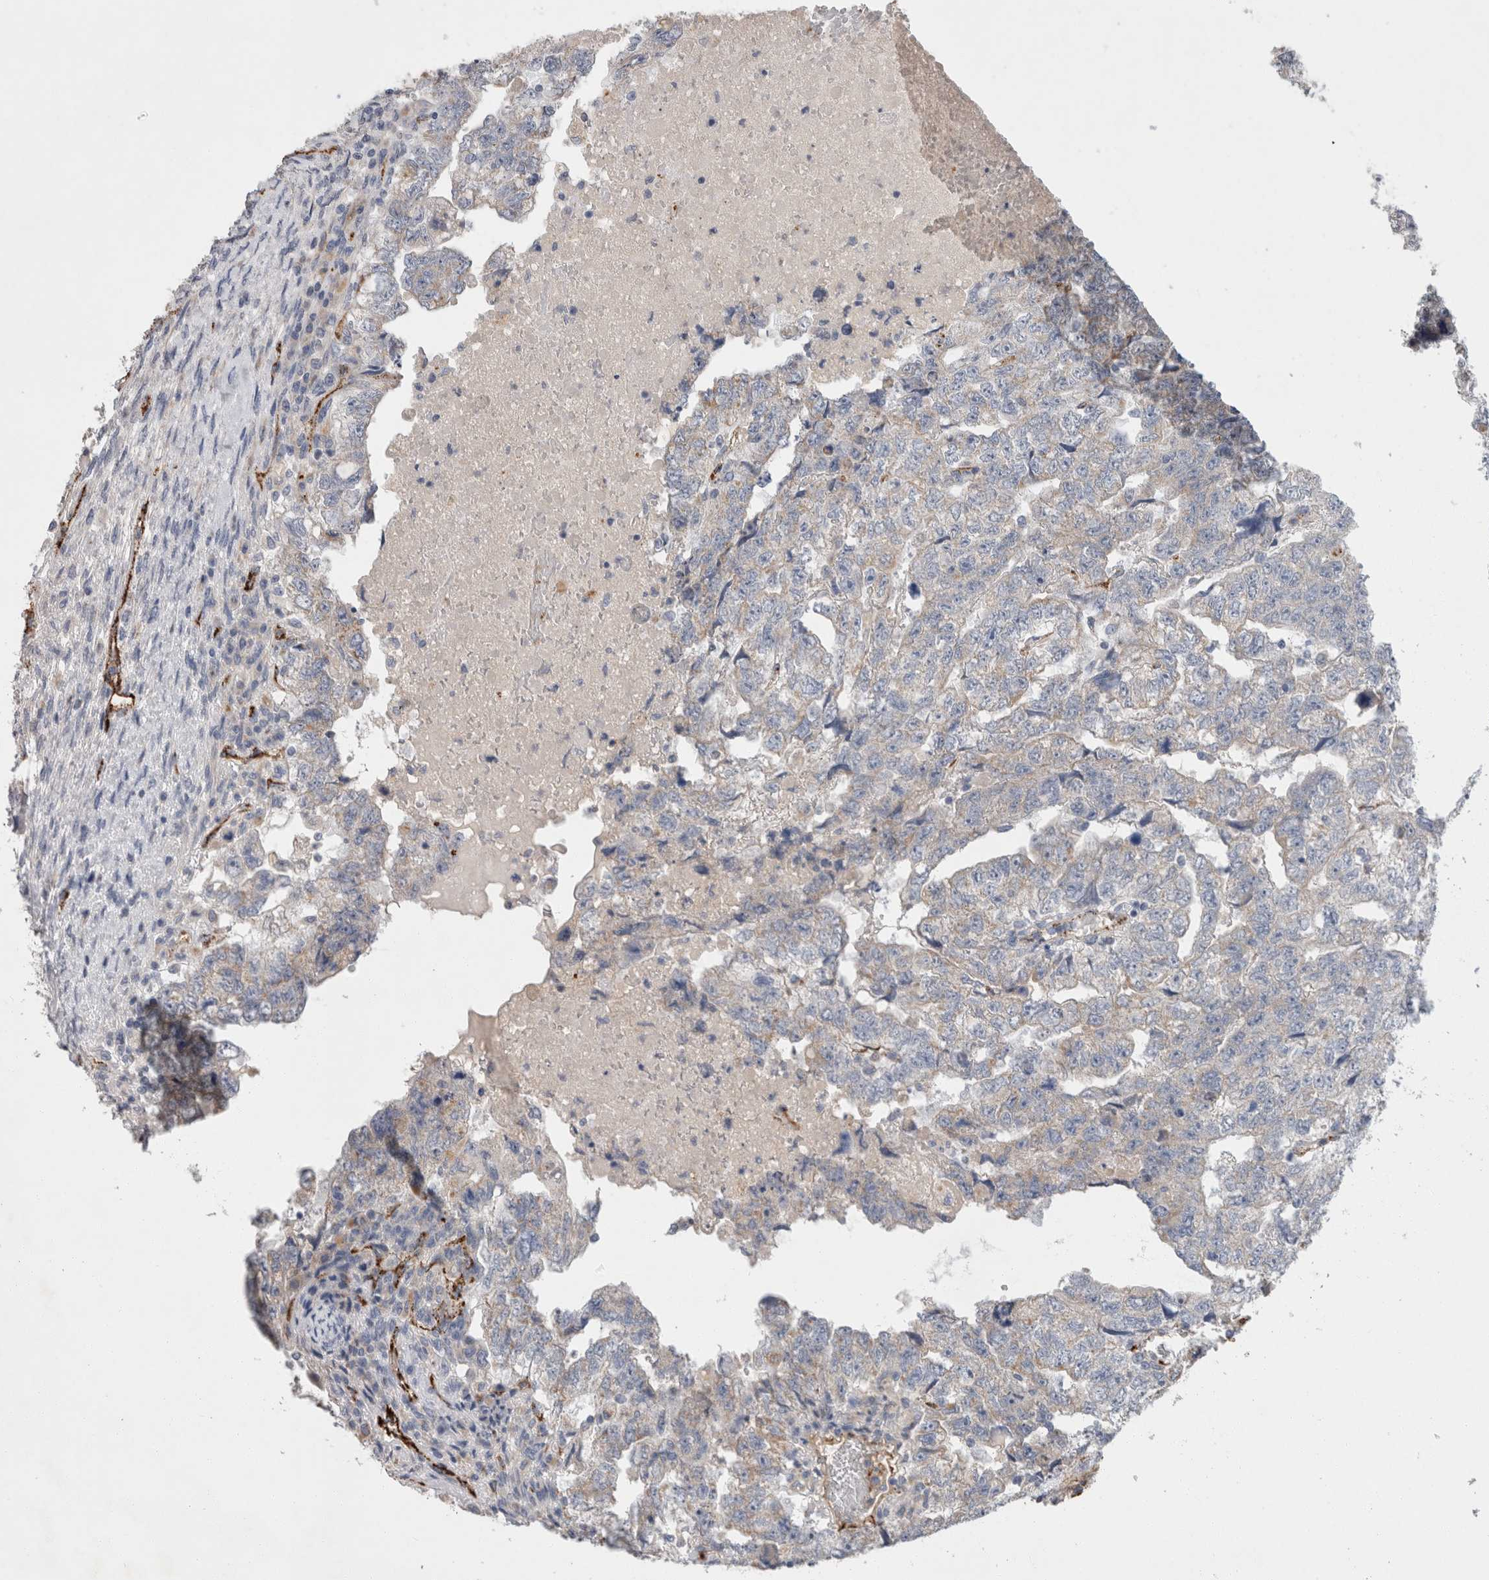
{"staining": {"intensity": "weak", "quantity": "25%-75%", "location": "cytoplasmic/membranous"}, "tissue": "testis cancer", "cell_type": "Tumor cells", "image_type": "cancer", "snomed": [{"axis": "morphology", "description": "Carcinoma, Embryonal, NOS"}, {"axis": "topography", "description": "Testis"}], "caption": "Immunohistochemistry image of neoplastic tissue: human embryonal carcinoma (testis) stained using immunohistochemistry demonstrates low levels of weak protein expression localized specifically in the cytoplasmic/membranous of tumor cells, appearing as a cytoplasmic/membranous brown color.", "gene": "IARS2", "patient": {"sex": "male", "age": 36}}